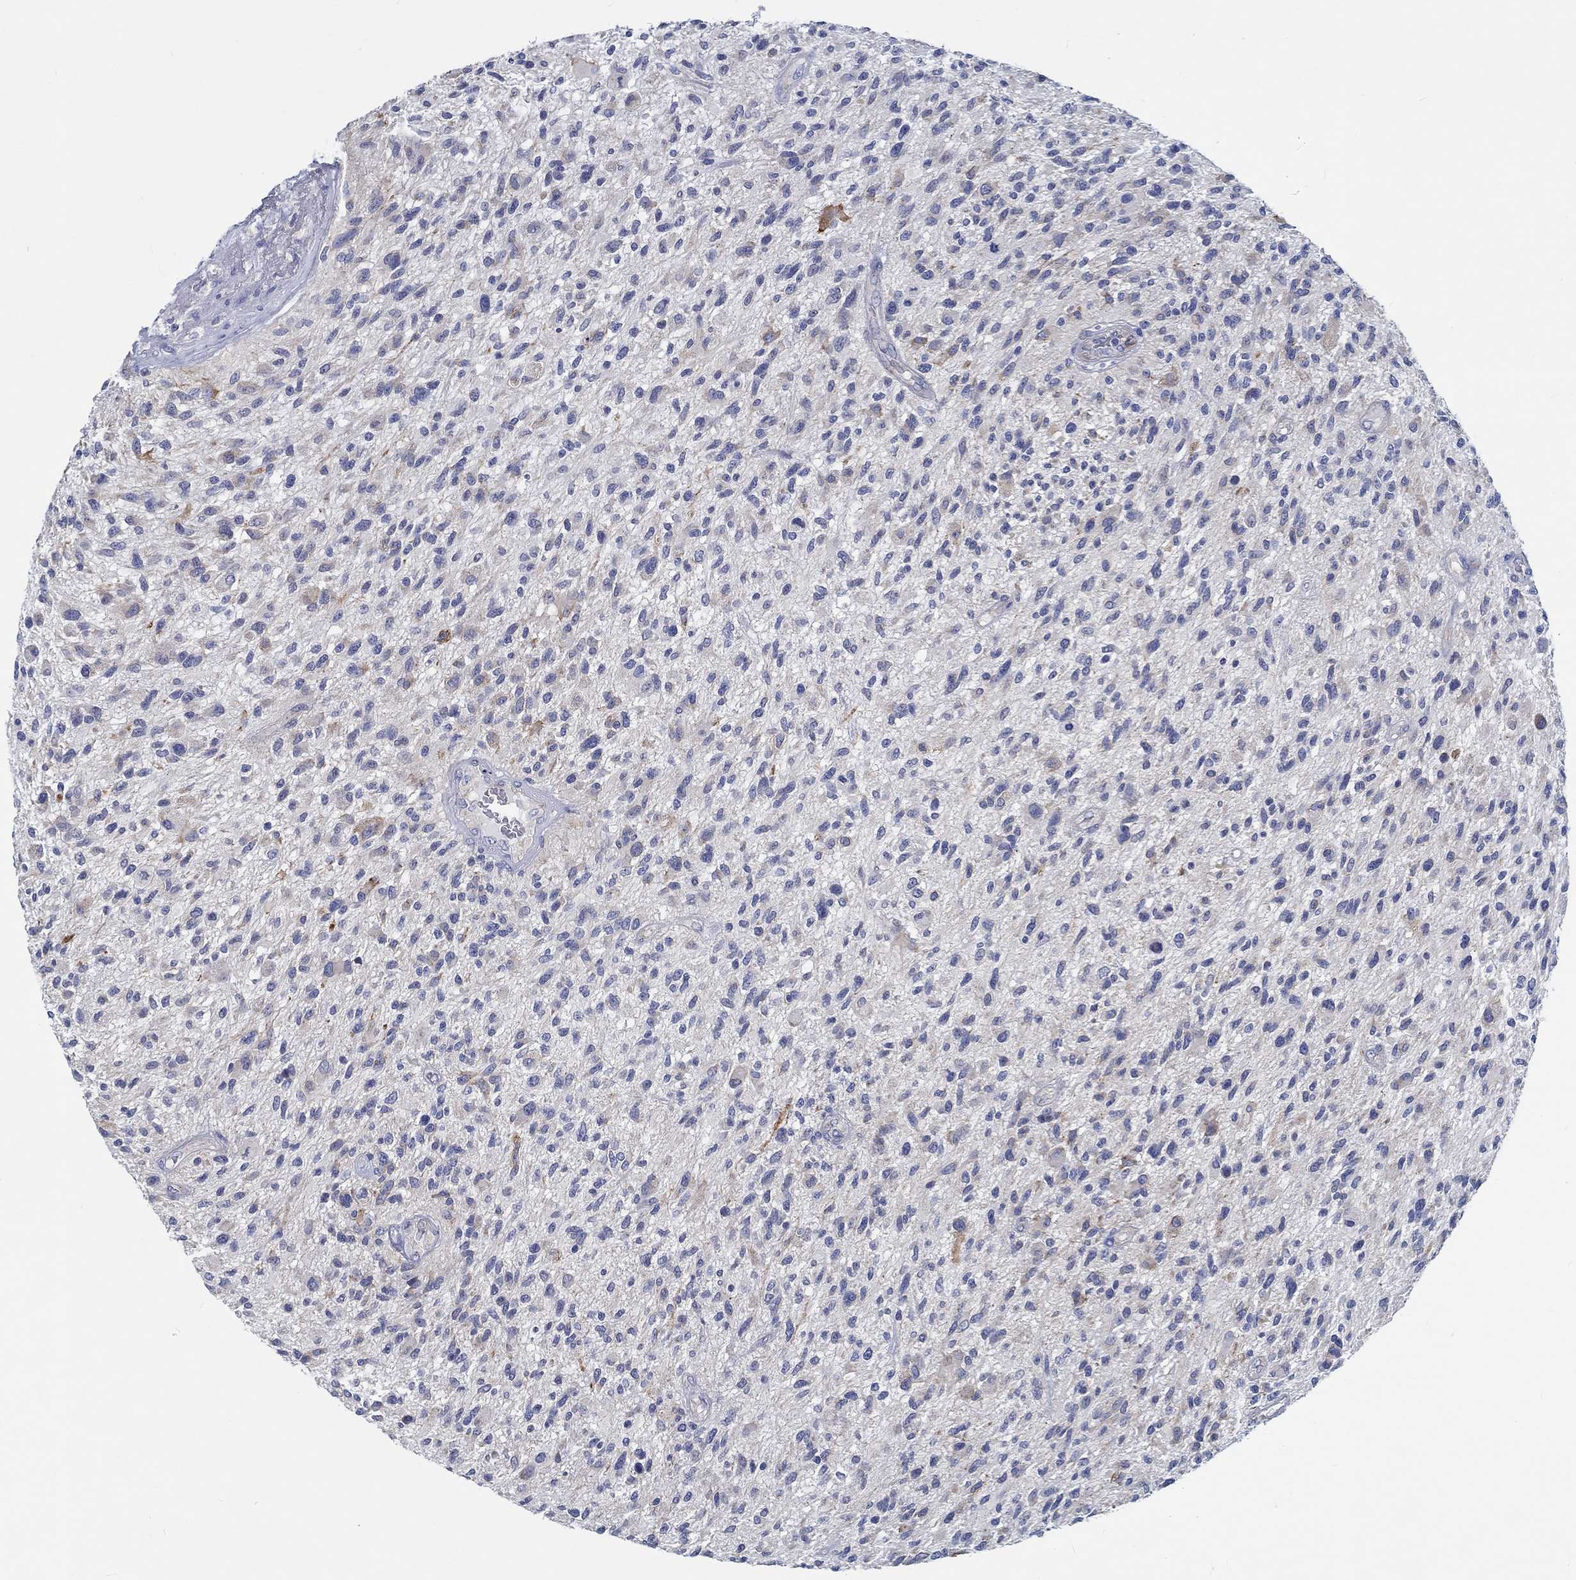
{"staining": {"intensity": "weak", "quantity": "25%-75%", "location": "cytoplasmic/membranous"}, "tissue": "glioma", "cell_type": "Tumor cells", "image_type": "cancer", "snomed": [{"axis": "morphology", "description": "Glioma, malignant, High grade"}, {"axis": "topography", "description": "Brain"}], "caption": "The photomicrograph exhibits a brown stain indicating the presence of a protein in the cytoplasmic/membranous of tumor cells in malignant high-grade glioma. Using DAB (brown) and hematoxylin (blue) stains, captured at high magnification using brightfield microscopy.", "gene": "MYBPC1", "patient": {"sex": "male", "age": 47}}